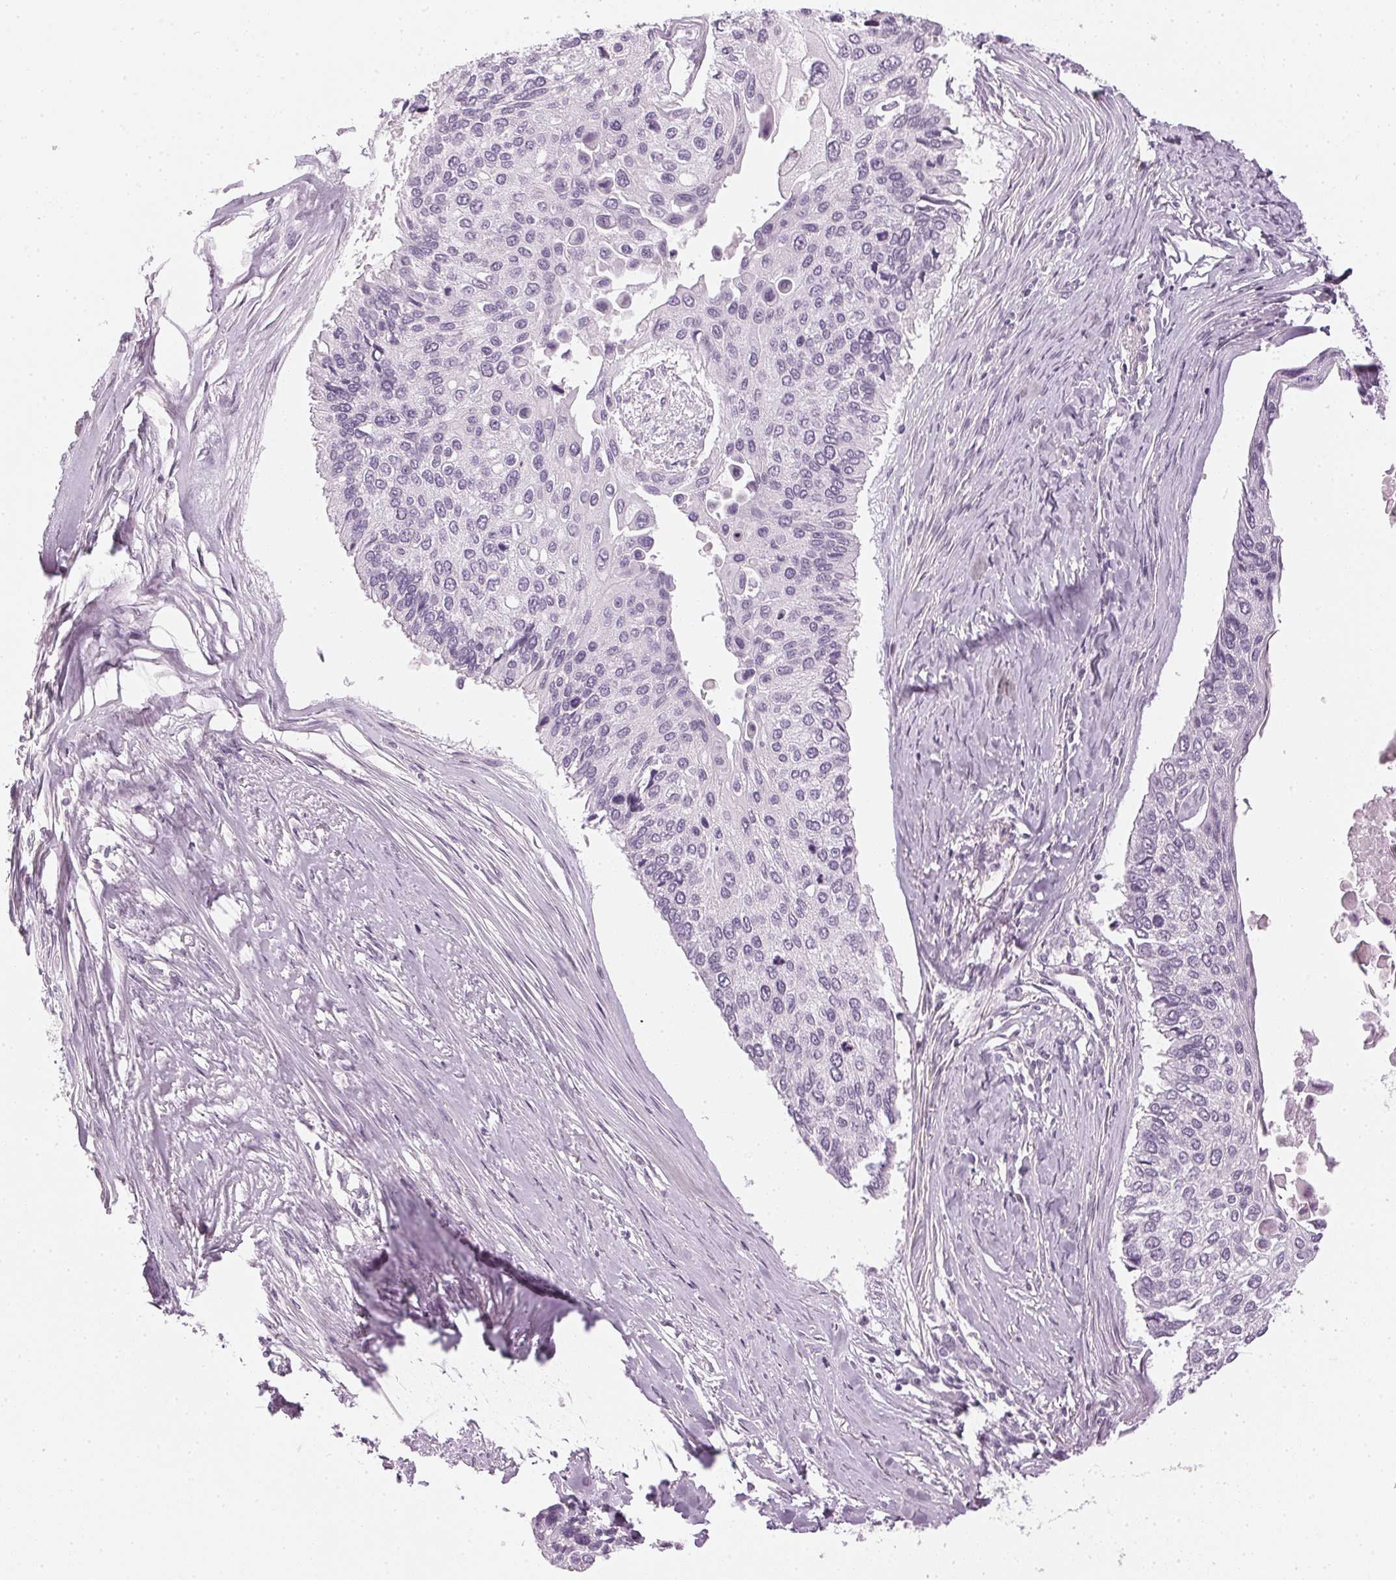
{"staining": {"intensity": "negative", "quantity": "none", "location": "none"}, "tissue": "lung cancer", "cell_type": "Tumor cells", "image_type": "cancer", "snomed": [{"axis": "morphology", "description": "Squamous cell carcinoma, NOS"}, {"axis": "morphology", "description": "Squamous cell carcinoma, metastatic, NOS"}, {"axis": "topography", "description": "Lung"}], "caption": "Histopathology image shows no protein expression in tumor cells of lung cancer tissue.", "gene": "APLP1", "patient": {"sex": "male", "age": 63}}